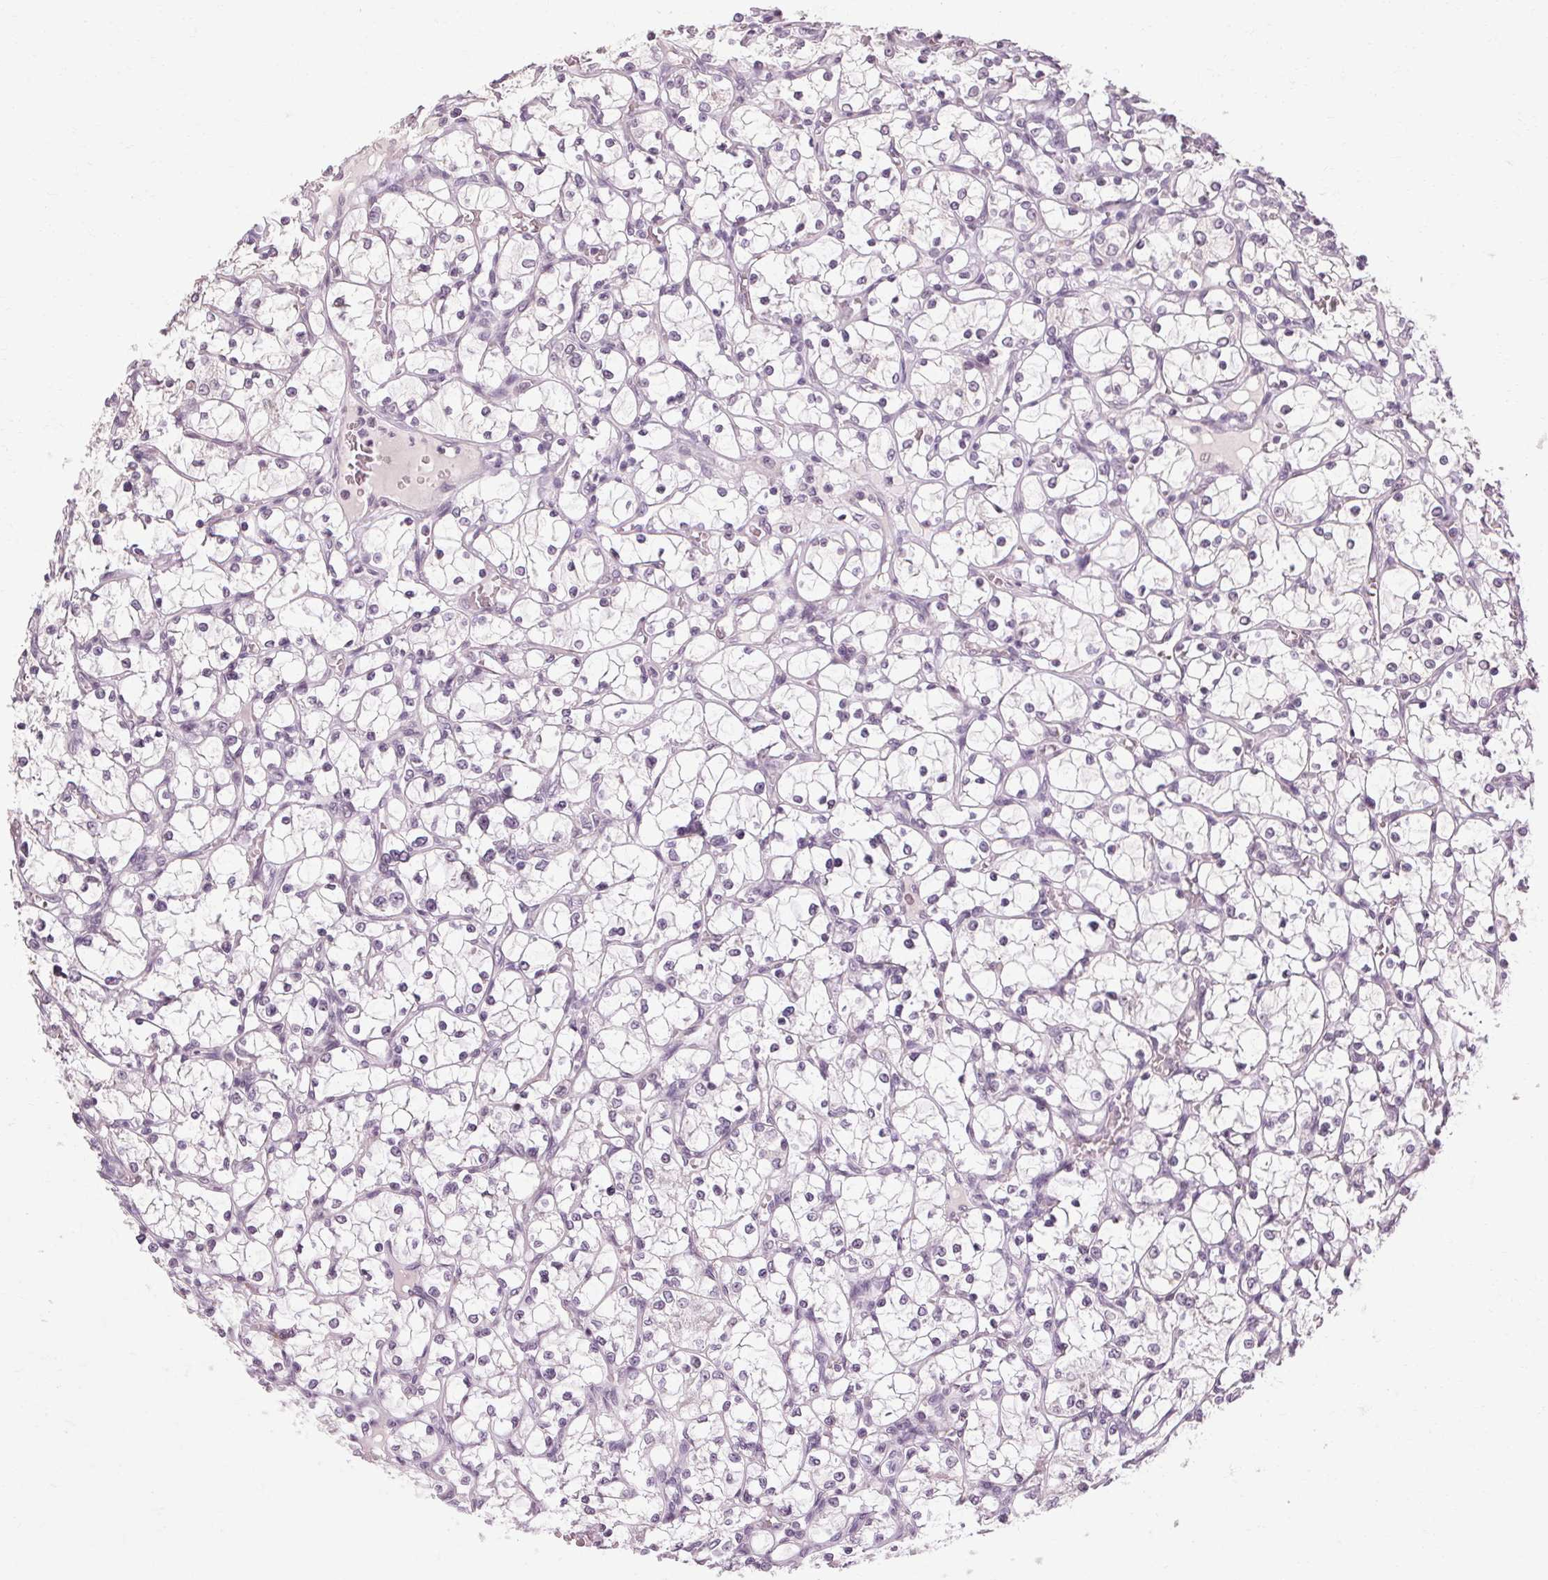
{"staining": {"intensity": "negative", "quantity": "none", "location": "none"}, "tissue": "renal cancer", "cell_type": "Tumor cells", "image_type": "cancer", "snomed": [{"axis": "morphology", "description": "Adenocarcinoma, NOS"}, {"axis": "topography", "description": "Kidney"}], "caption": "DAB (3,3'-diaminobenzidine) immunohistochemical staining of renal cancer exhibits no significant positivity in tumor cells. The staining is performed using DAB brown chromogen with nuclei counter-stained in using hematoxylin.", "gene": "POMC", "patient": {"sex": "female", "age": 69}}